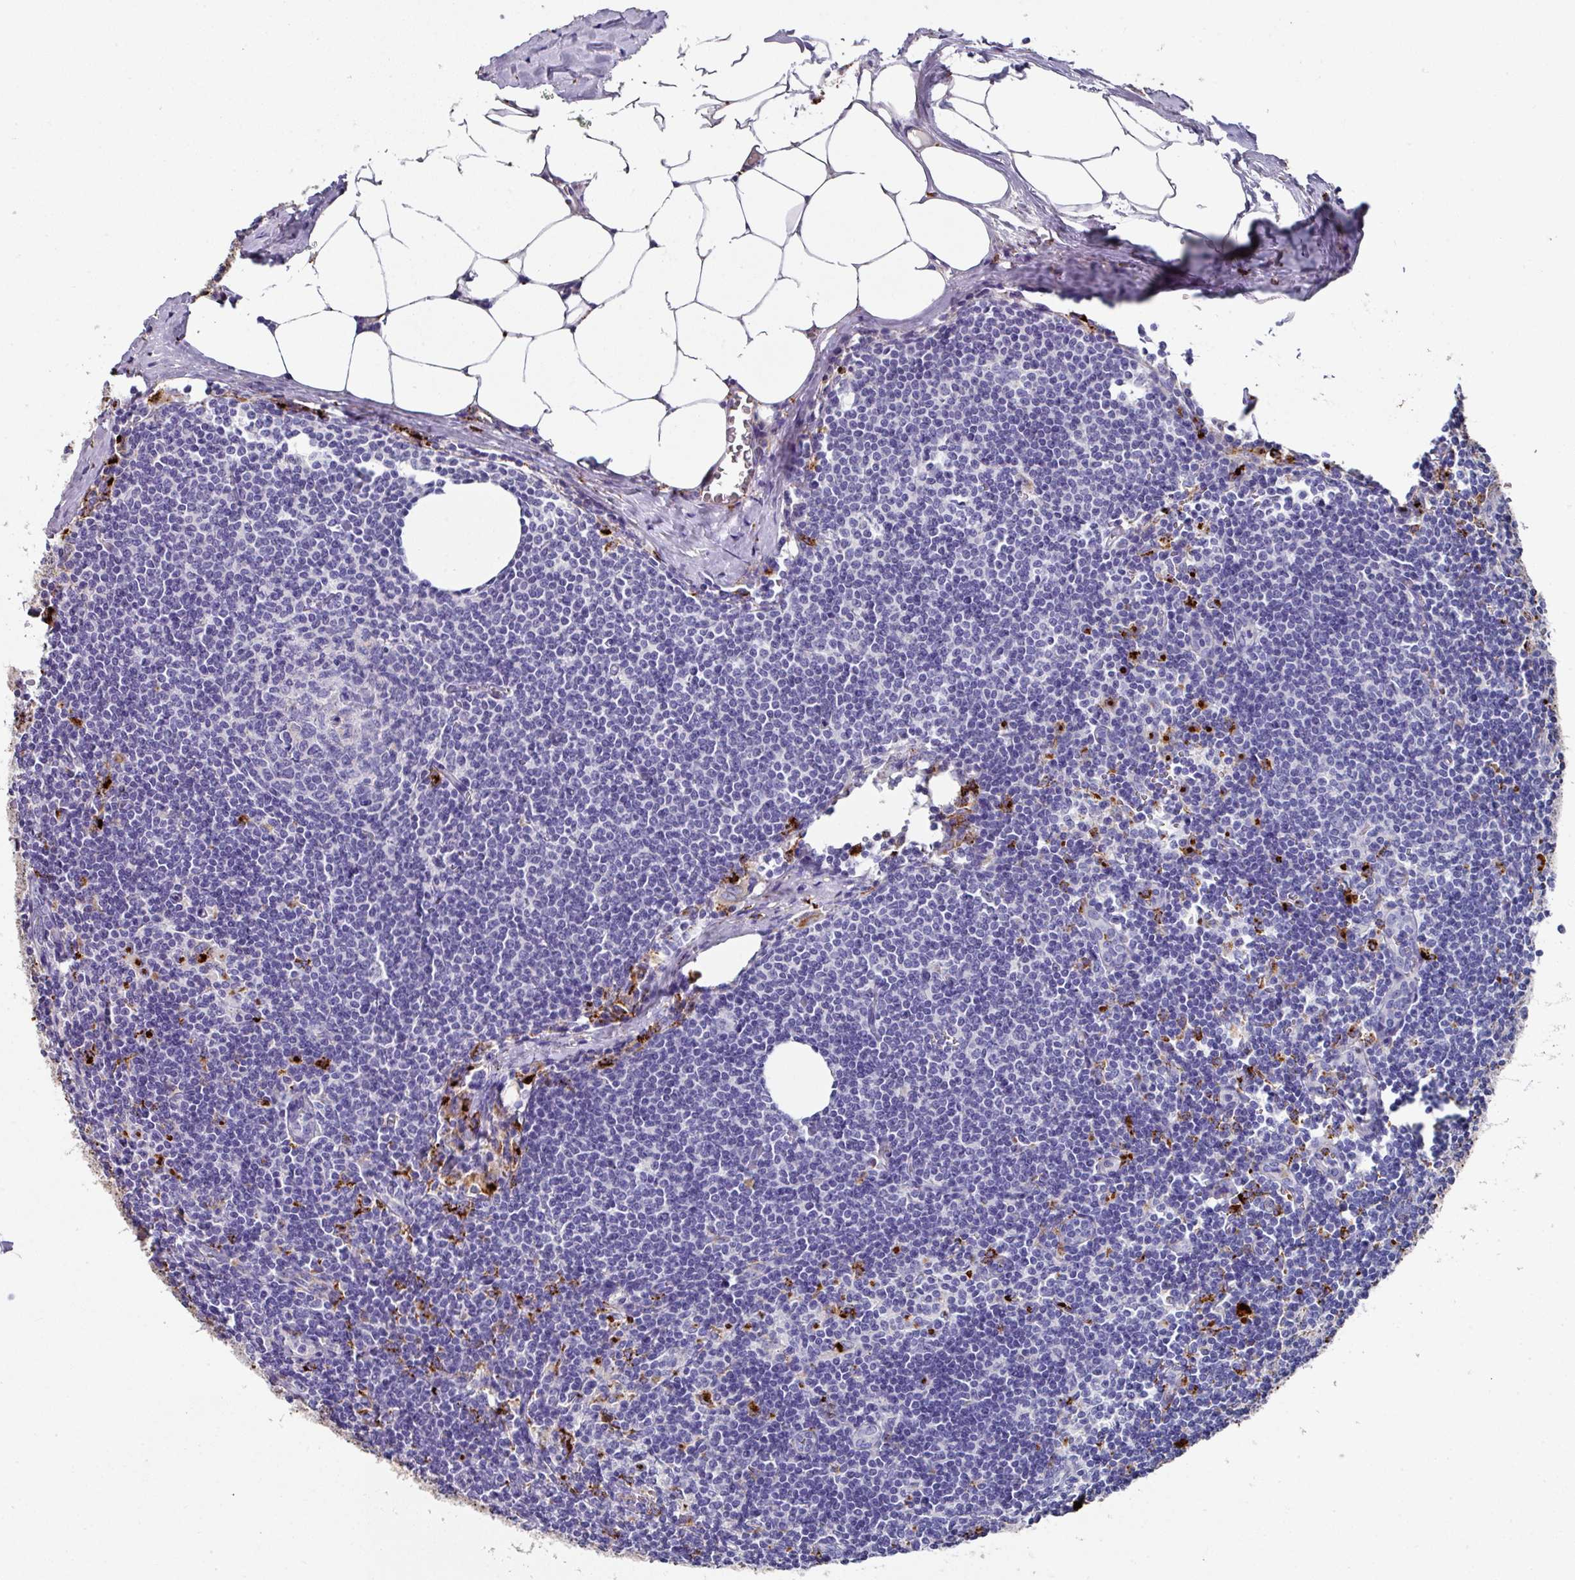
{"staining": {"intensity": "moderate", "quantity": "<25%", "location": "cytoplasmic/membranous"}, "tissue": "lymph node", "cell_type": "Germinal center cells", "image_type": "normal", "snomed": [{"axis": "morphology", "description": "Normal tissue, NOS"}, {"axis": "topography", "description": "Lymph node"}], "caption": "Immunohistochemistry (IHC) (DAB) staining of normal lymph node displays moderate cytoplasmic/membranous protein positivity in approximately <25% of germinal center cells. (DAB (3,3'-diaminobenzidine) = brown stain, brightfield microscopy at high magnification).", "gene": "CPVL", "patient": {"sex": "female", "age": 59}}